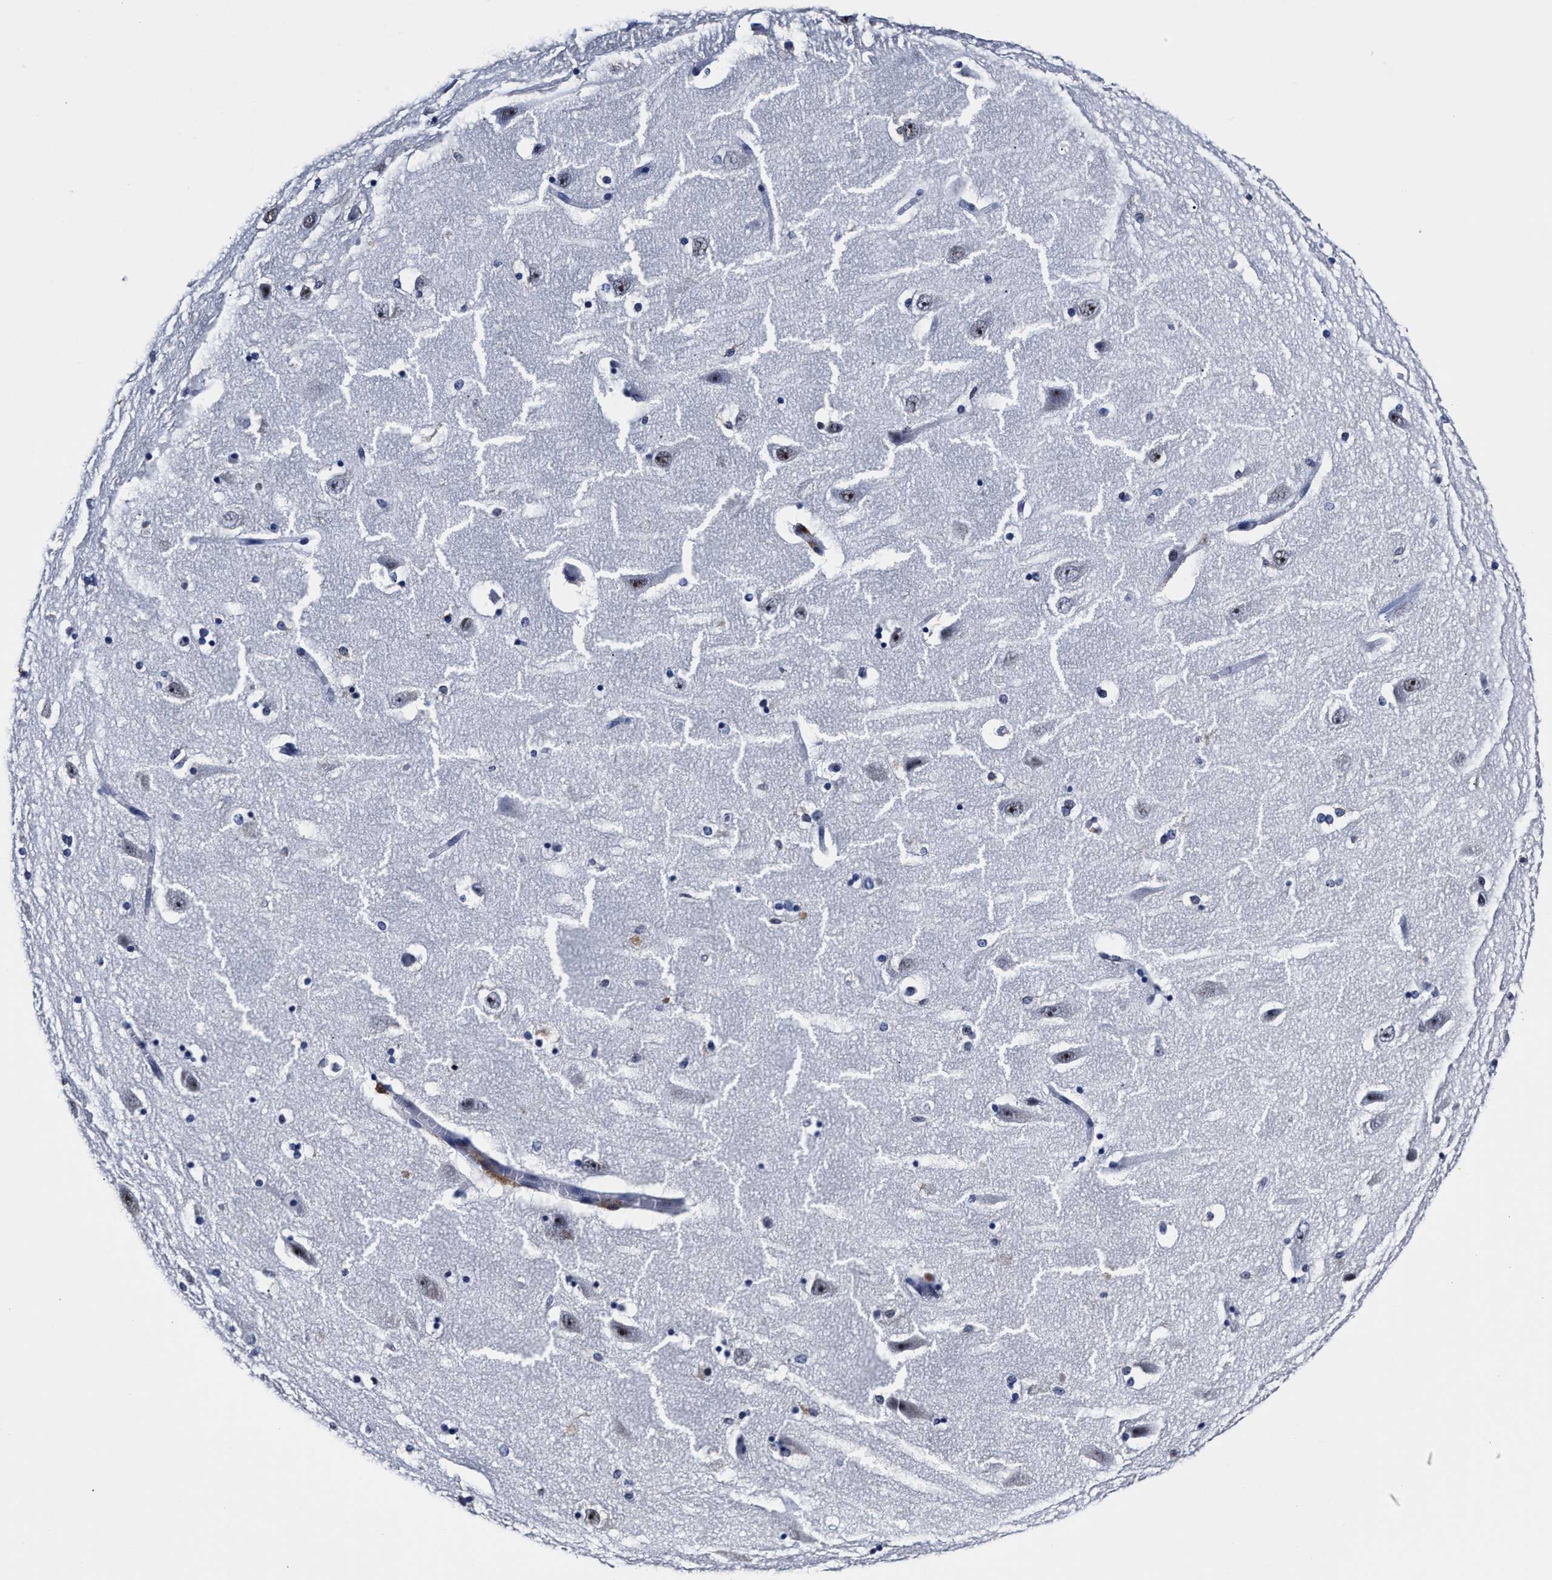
{"staining": {"intensity": "weak", "quantity": "<25%", "location": "nuclear"}, "tissue": "hippocampus", "cell_type": "Glial cells", "image_type": "normal", "snomed": [{"axis": "morphology", "description": "Normal tissue, NOS"}, {"axis": "topography", "description": "Hippocampus"}], "caption": "The image exhibits no staining of glial cells in unremarkable hippocampus. Nuclei are stained in blue.", "gene": "PRPF4B", "patient": {"sex": "female", "age": 54}}